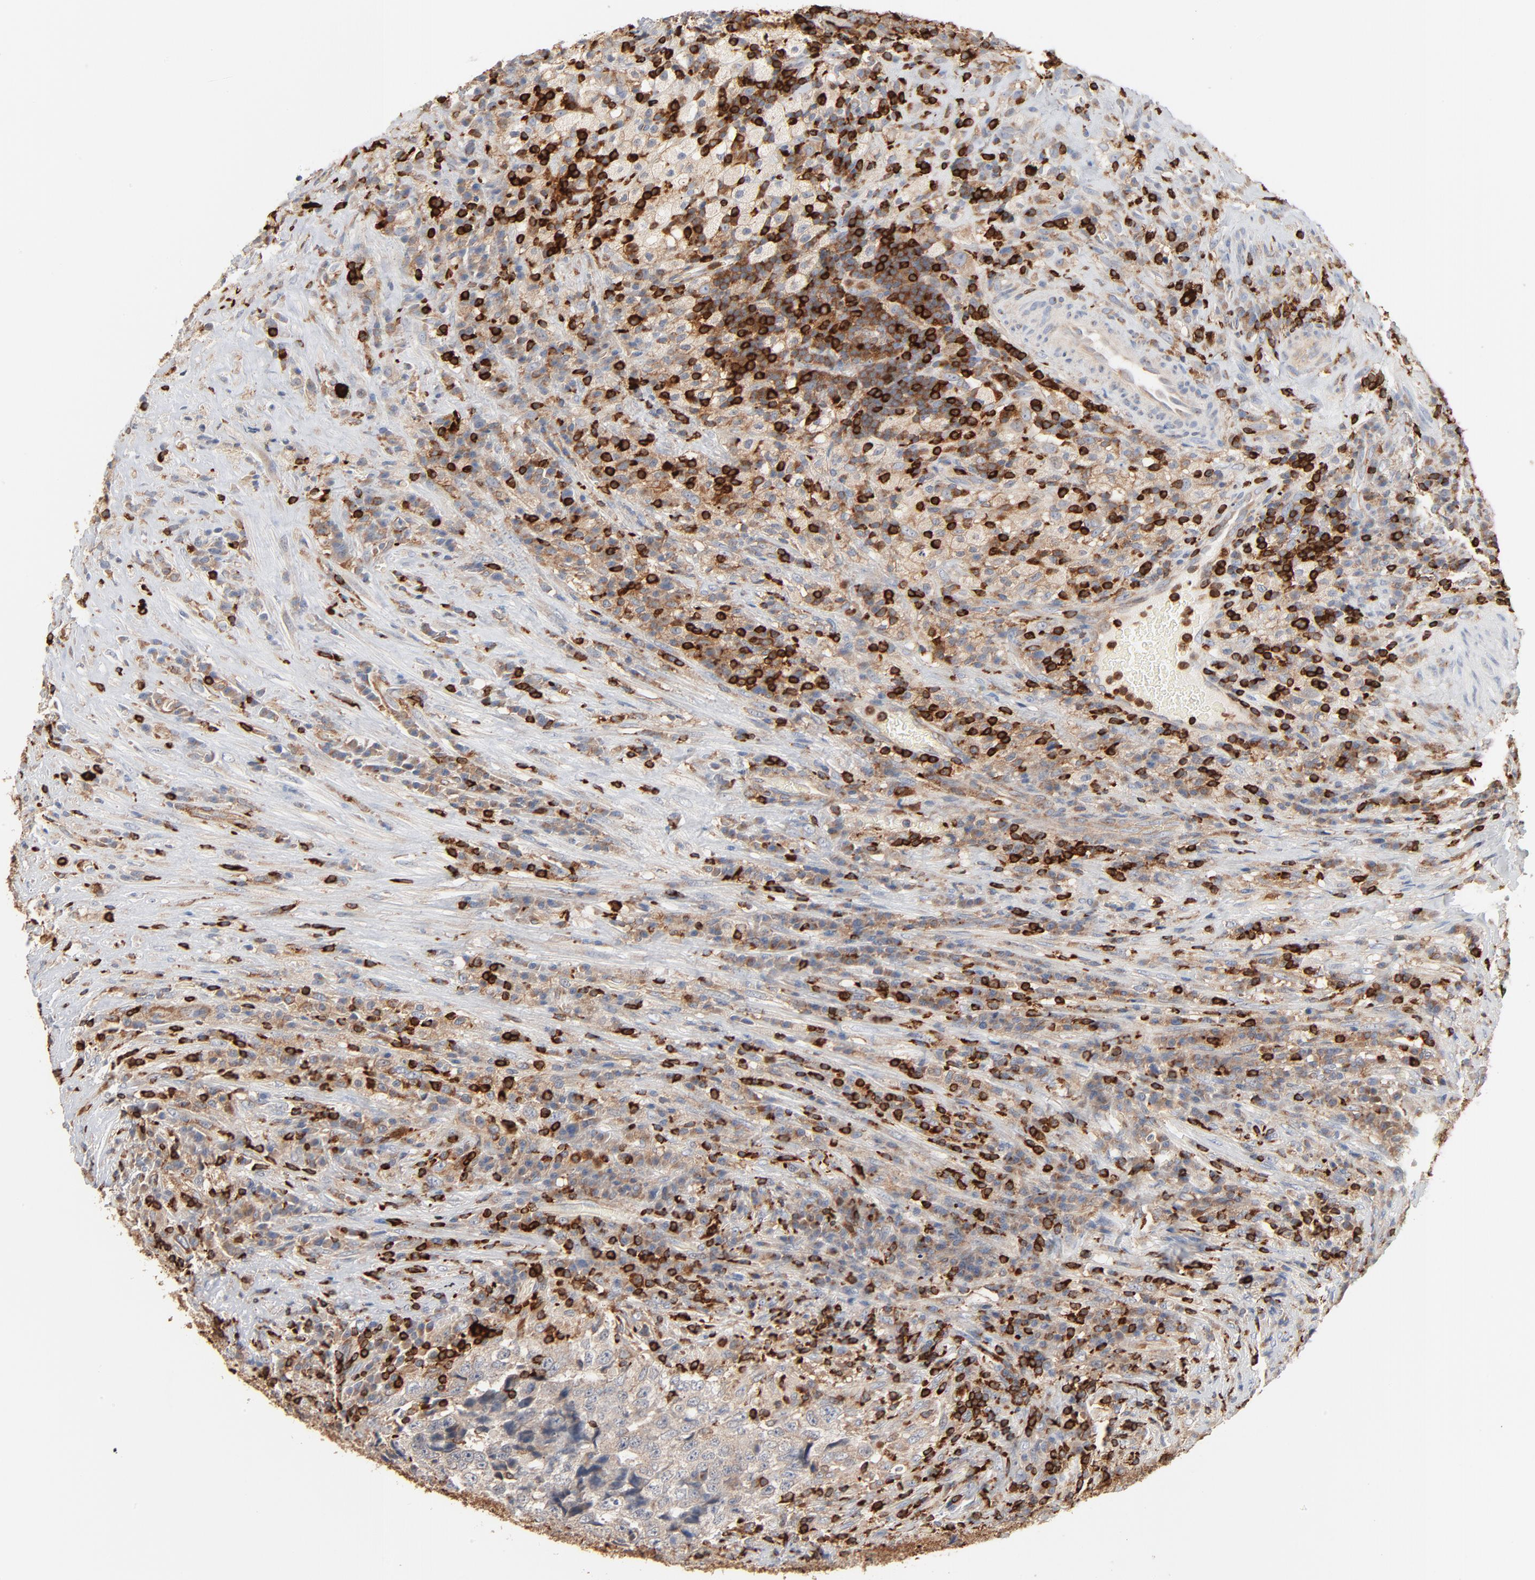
{"staining": {"intensity": "weak", "quantity": ">75%", "location": "cytoplasmic/membranous"}, "tissue": "testis cancer", "cell_type": "Tumor cells", "image_type": "cancer", "snomed": [{"axis": "morphology", "description": "Necrosis, NOS"}, {"axis": "morphology", "description": "Carcinoma, Embryonal, NOS"}, {"axis": "topography", "description": "Testis"}], "caption": "Embryonal carcinoma (testis) stained with a protein marker reveals weak staining in tumor cells.", "gene": "SH3KBP1", "patient": {"sex": "male", "age": 19}}